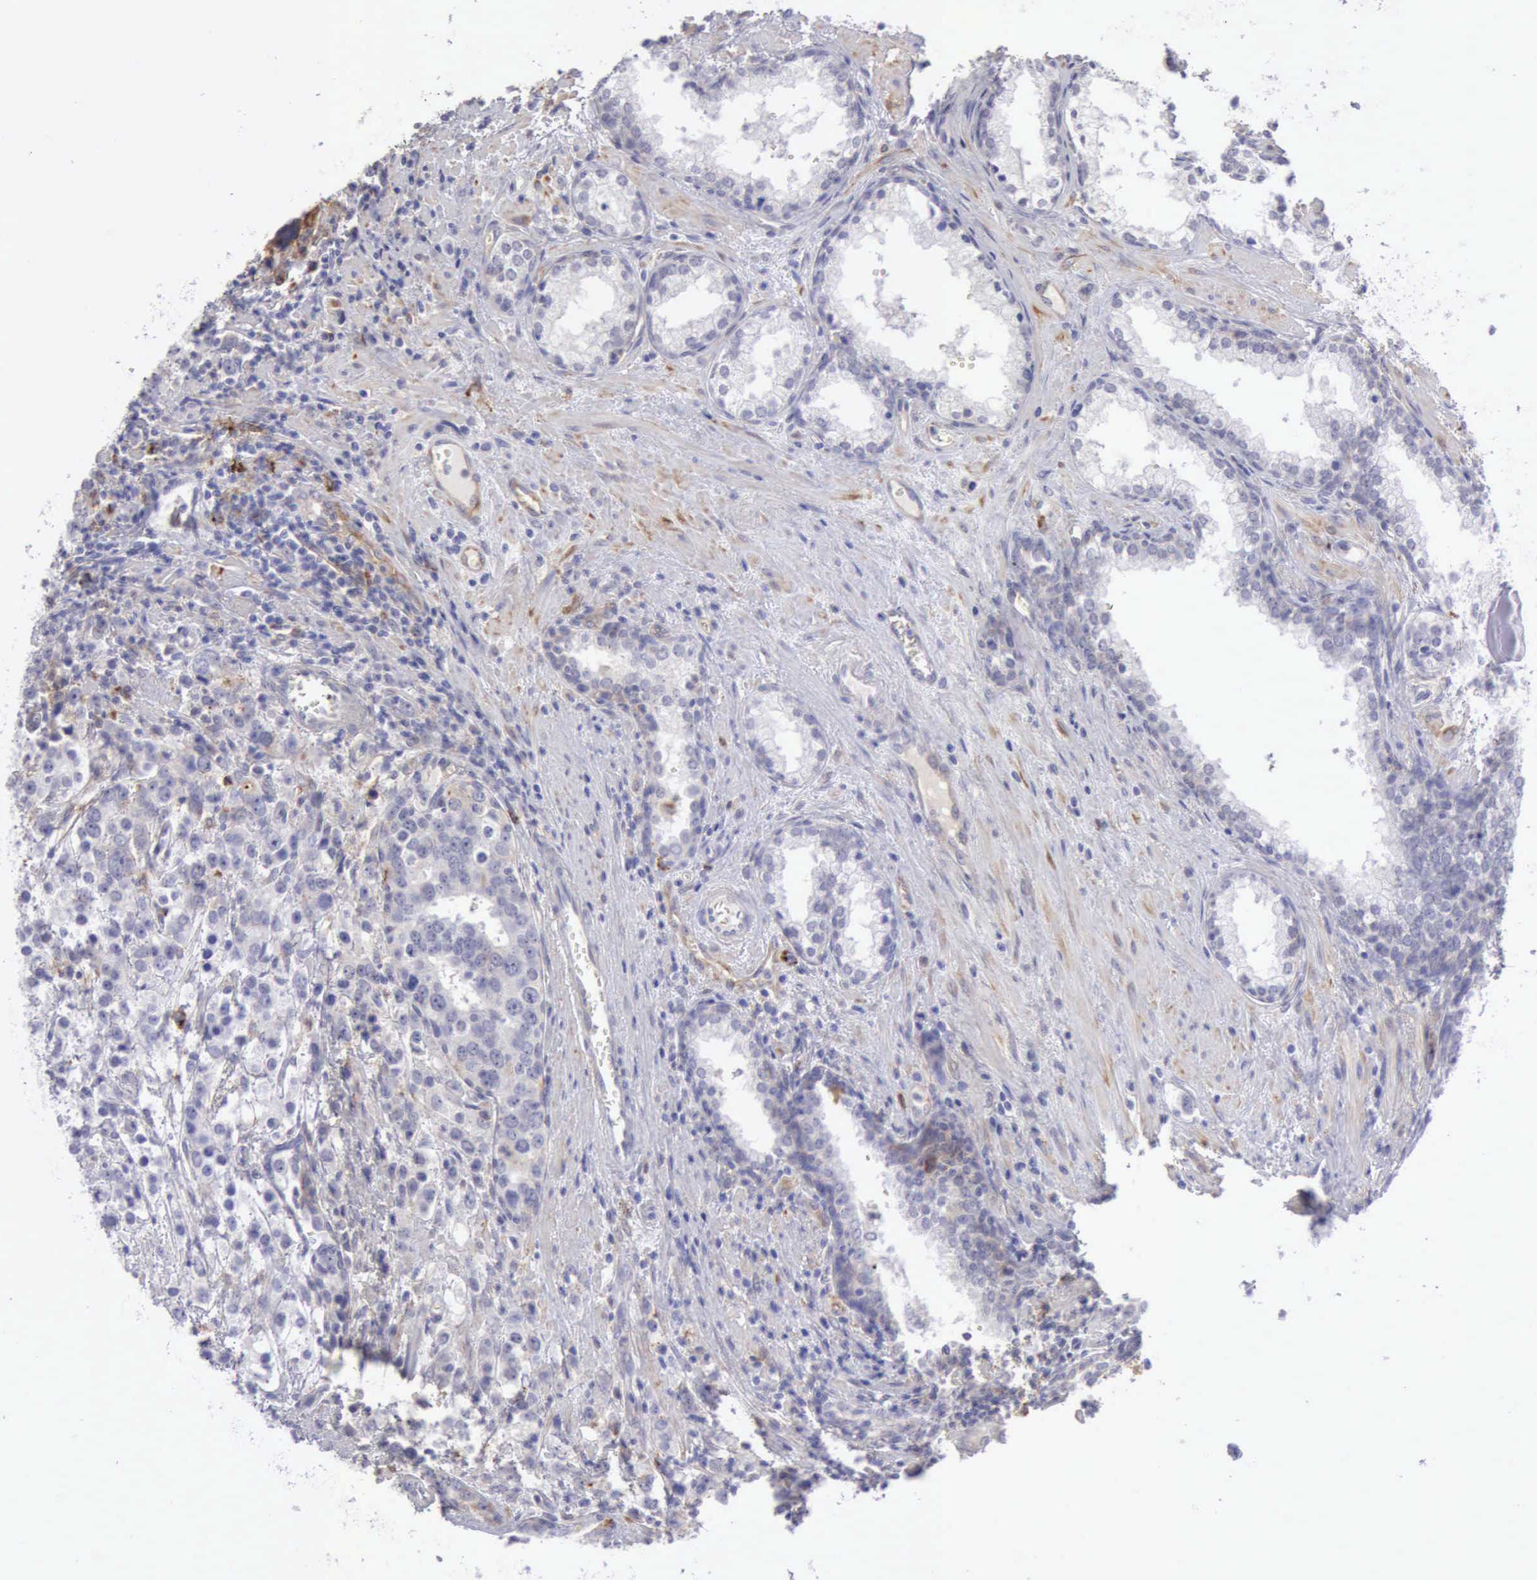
{"staining": {"intensity": "negative", "quantity": "none", "location": "none"}, "tissue": "prostate cancer", "cell_type": "Tumor cells", "image_type": "cancer", "snomed": [{"axis": "morphology", "description": "Adenocarcinoma, High grade"}, {"axis": "topography", "description": "Prostate"}], "caption": "This is an immunohistochemistry (IHC) micrograph of prostate cancer (adenocarcinoma (high-grade)). There is no expression in tumor cells.", "gene": "TFRC", "patient": {"sex": "male", "age": 71}}